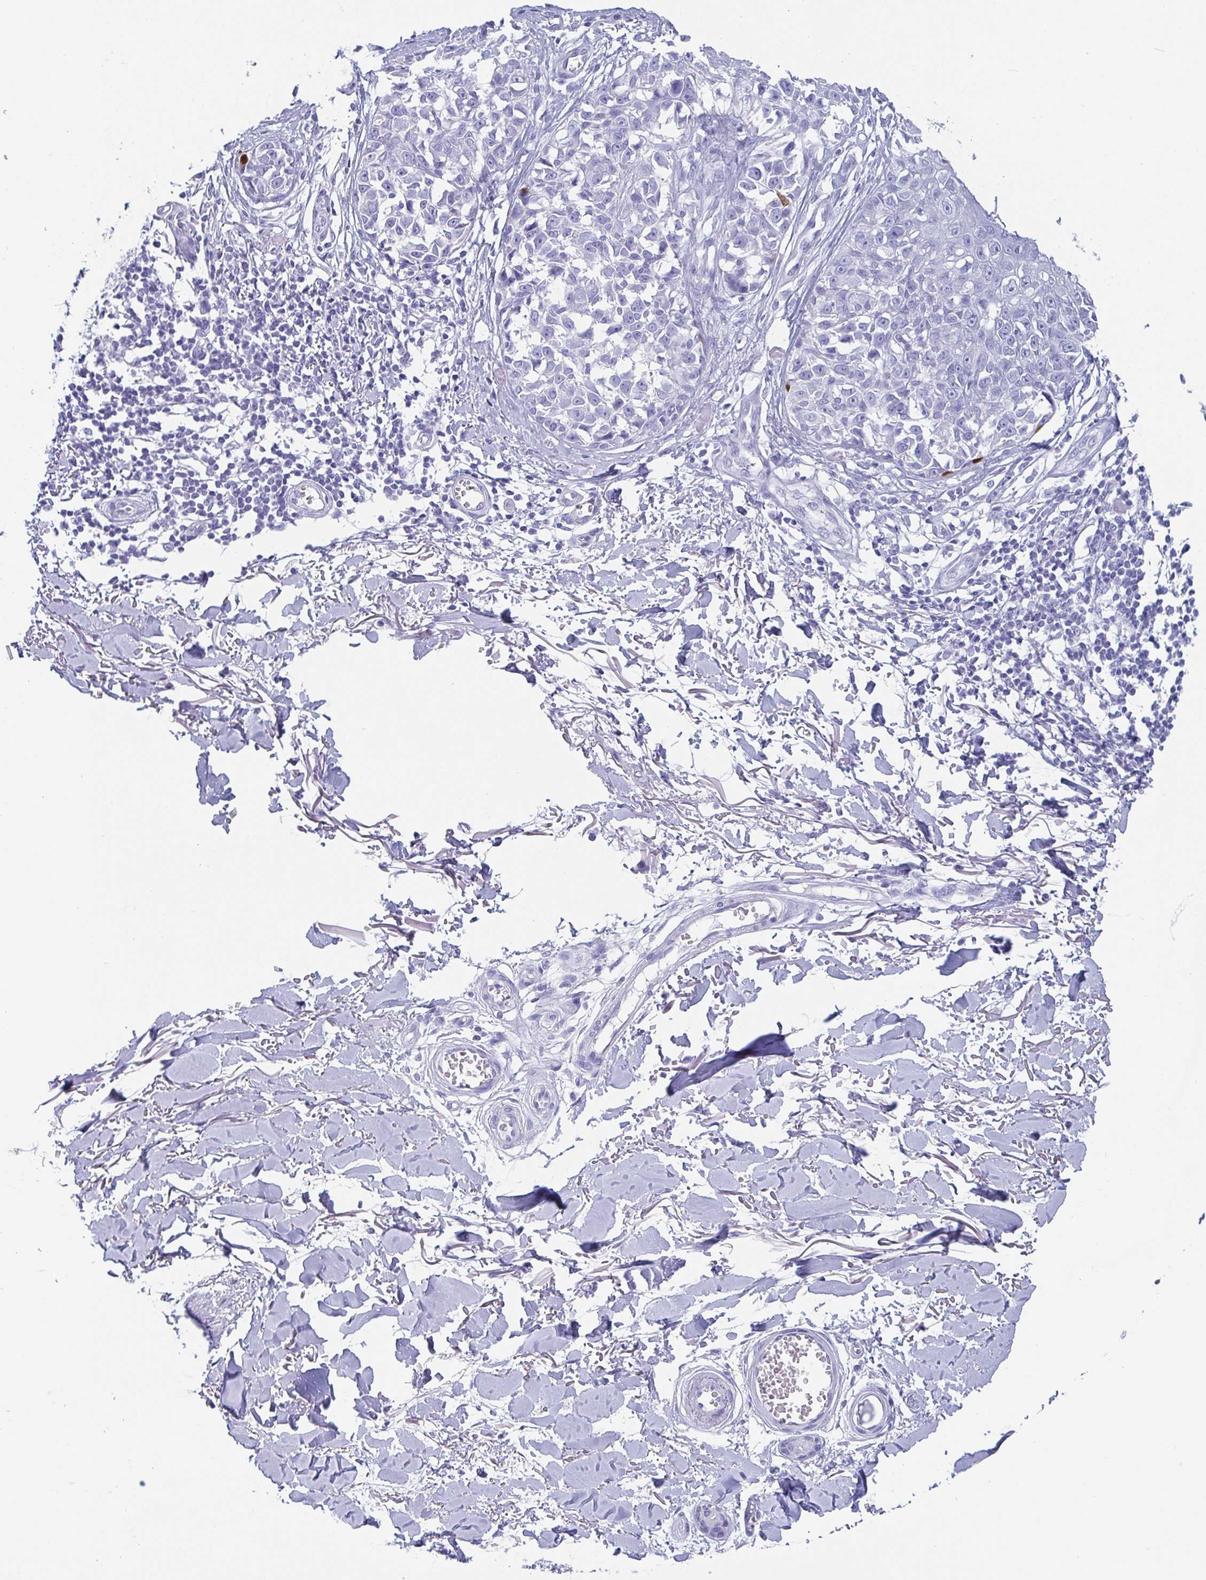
{"staining": {"intensity": "negative", "quantity": "none", "location": "none"}, "tissue": "melanoma", "cell_type": "Tumor cells", "image_type": "cancer", "snomed": [{"axis": "morphology", "description": "Malignant melanoma, NOS"}, {"axis": "topography", "description": "Skin"}], "caption": "An immunohistochemistry (IHC) micrograph of melanoma is shown. There is no staining in tumor cells of melanoma.", "gene": "SCGN", "patient": {"sex": "male", "age": 73}}